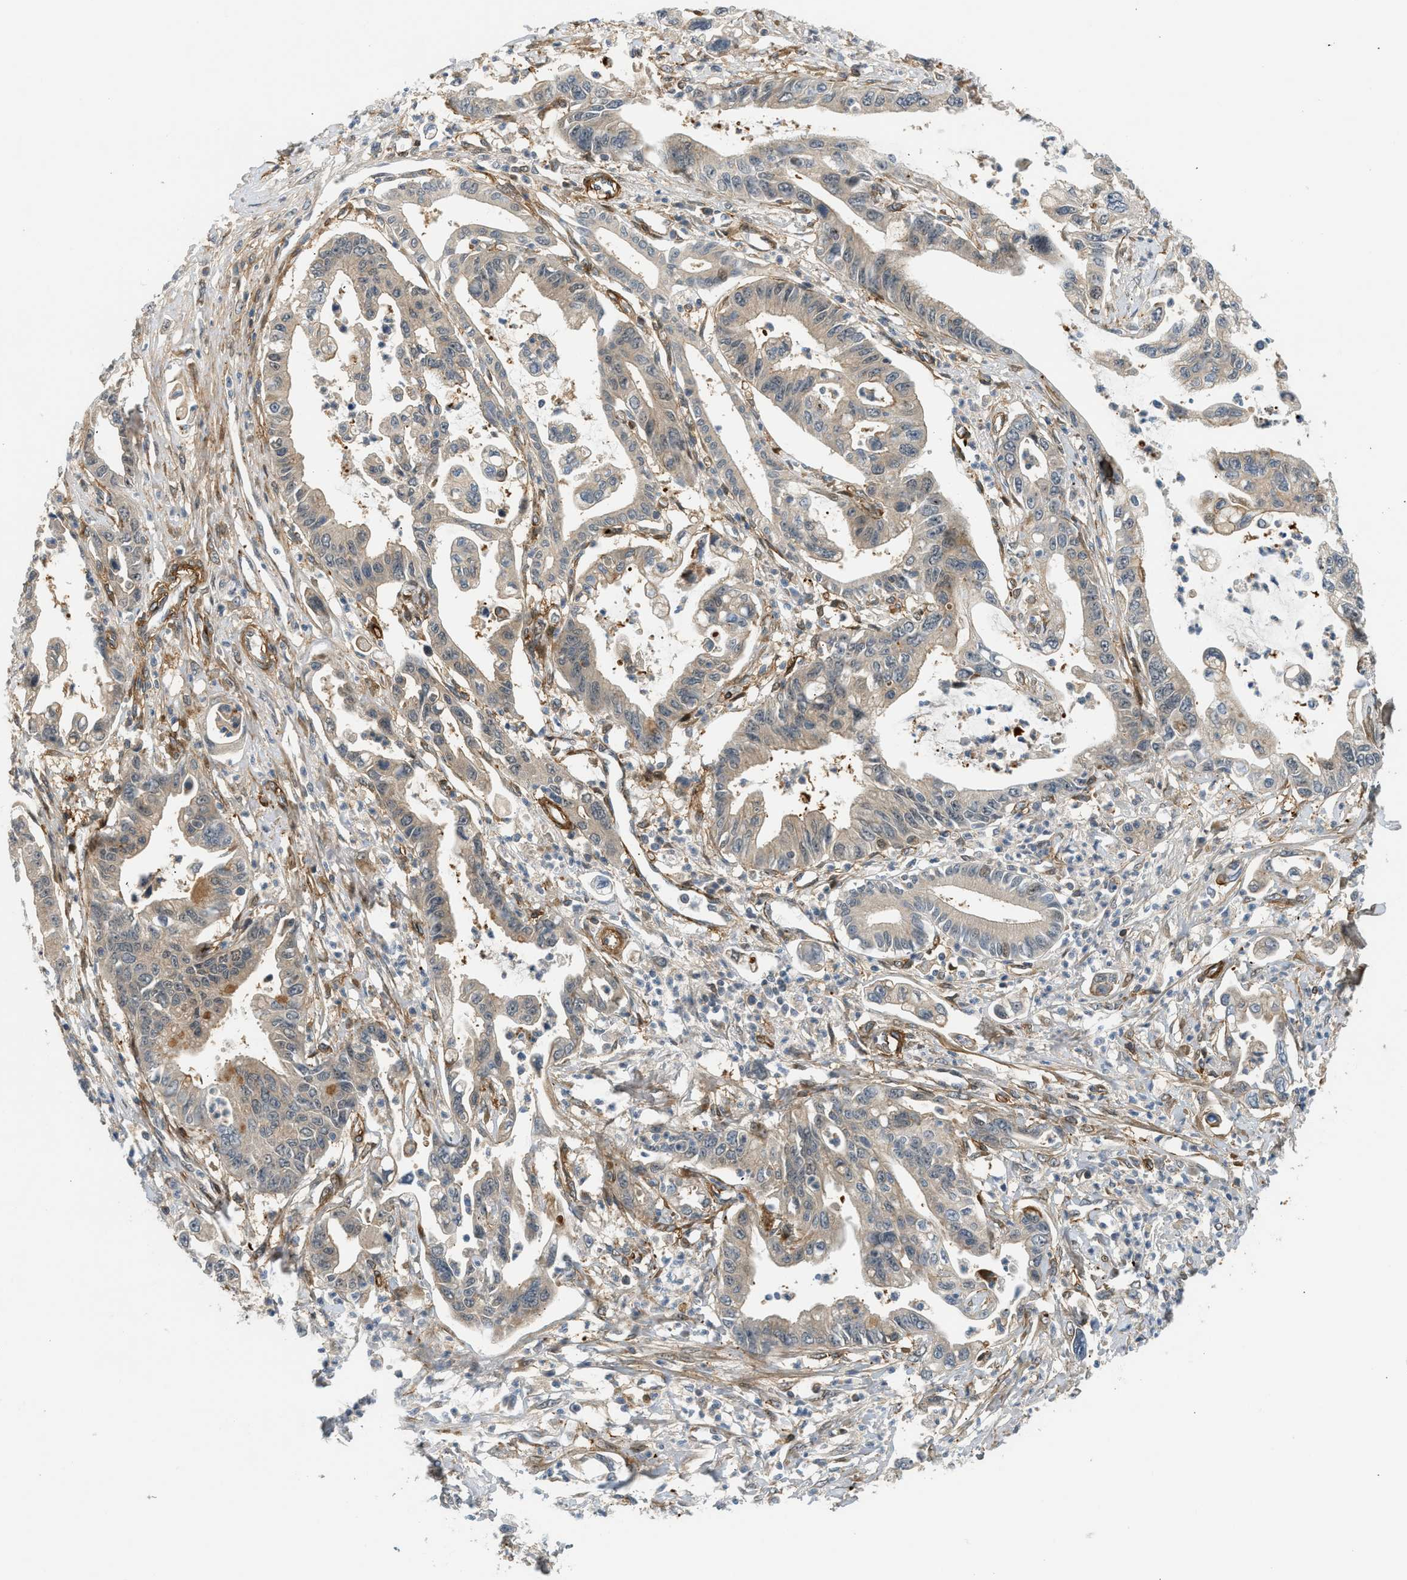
{"staining": {"intensity": "weak", "quantity": ">75%", "location": "cytoplasmic/membranous"}, "tissue": "pancreatic cancer", "cell_type": "Tumor cells", "image_type": "cancer", "snomed": [{"axis": "morphology", "description": "Adenocarcinoma, NOS"}, {"axis": "topography", "description": "Pancreas"}], "caption": "Protein expression analysis of human adenocarcinoma (pancreatic) reveals weak cytoplasmic/membranous staining in approximately >75% of tumor cells. (IHC, brightfield microscopy, high magnification).", "gene": "EDNRA", "patient": {"sex": "male", "age": 56}}